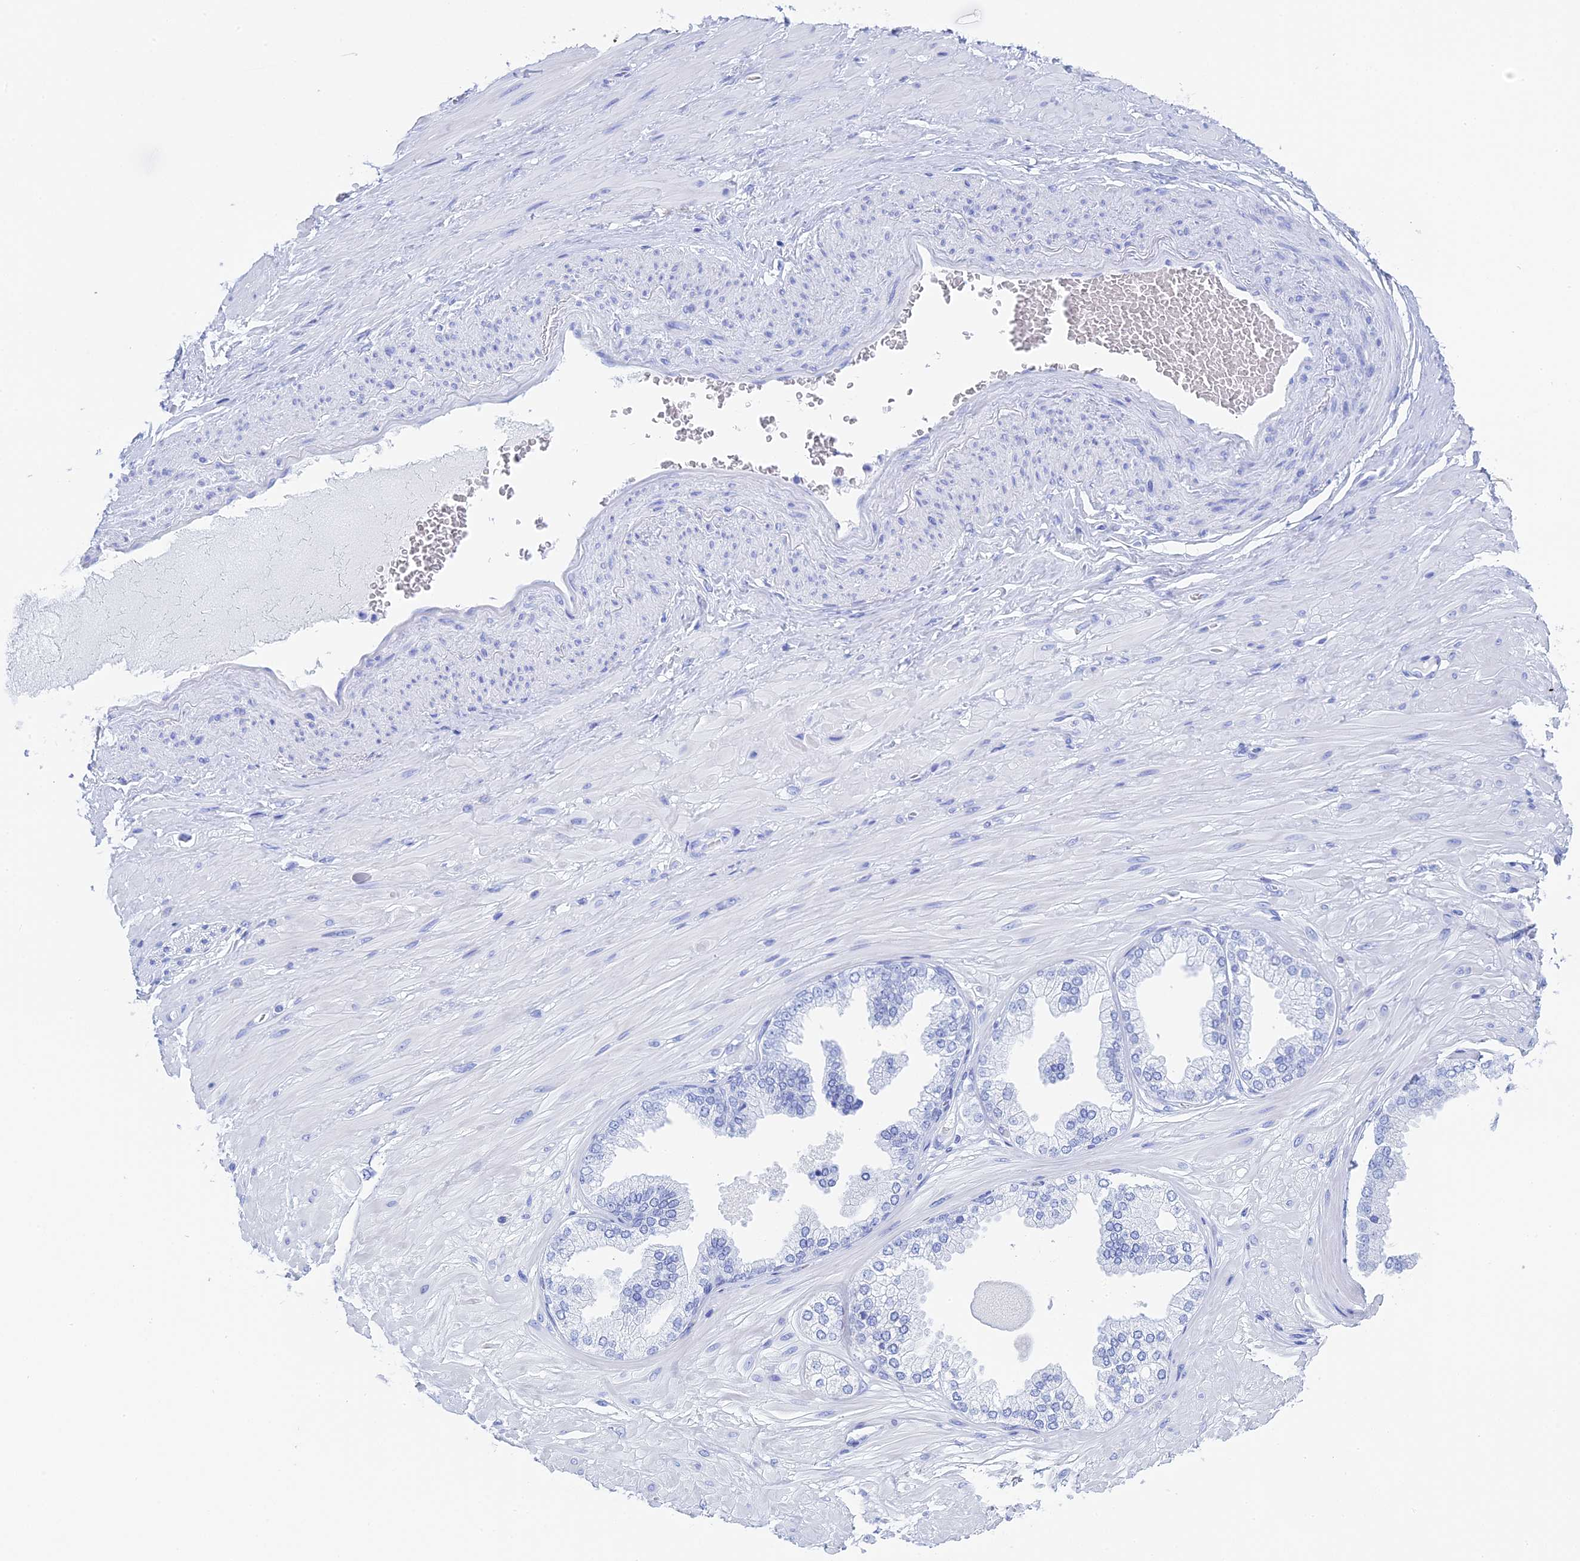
{"staining": {"intensity": "negative", "quantity": "none", "location": "none"}, "tissue": "adipose tissue", "cell_type": "Adipocytes", "image_type": "normal", "snomed": [{"axis": "morphology", "description": "Normal tissue, NOS"}, {"axis": "morphology", "description": "Adenocarcinoma, Low grade"}, {"axis": "topography", "description": "Prostate"}, {"axis": "topography", "description": "Peripheral nerve tissue"}], "caption": "A high-resolution histopathology image shows immunohistochemistry (IHC) staining of normal adipose tissue, which displays no significant staining in adipocytes. (Brightfield microscopy of DAB (3,3'-diaminobenzidine) IHC at high magnification).", "gene": "TEX101", "patient": {"sex": "male", "age": 63}}